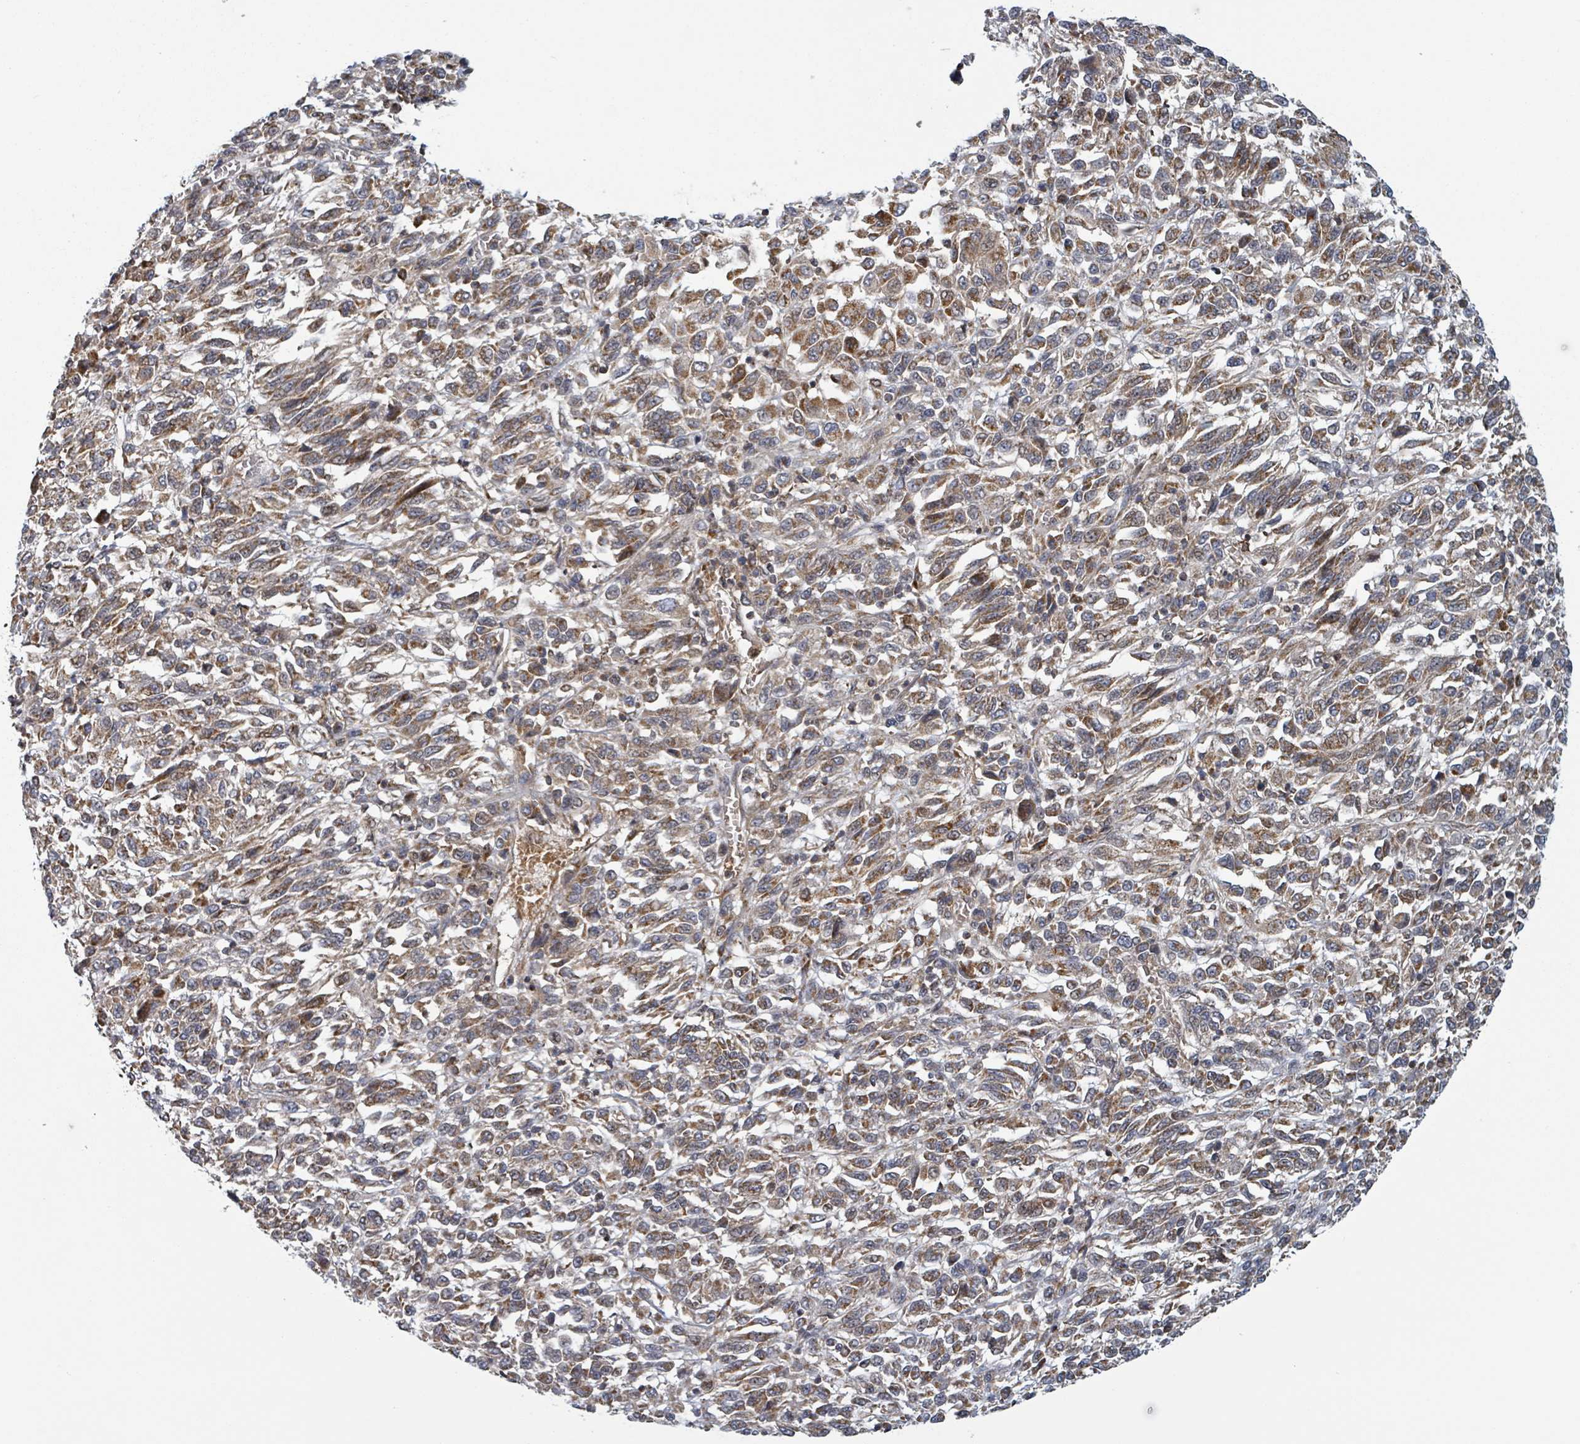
{"staining": {"intensity": "moderate", "quantity": ">75%", "location": "cytoplasmic/membranous"}, "tissue": "melanoma", "cell_type": "Tumor cells", "image_type": "cancer", "snomed": [{"axis": "morphology", "description": "Malignant melanoma, Metastatic site"}, {"axis": "topography", "description": "Lung"}], "caption": "Human malignant melanoma (metastatic site) stained with a brown dye exhibits moderate cytoplasmic/membranous positive positivity in approximately >75% of tumor cells.", "gene": "HIVEP1", "patient": {"sex": "male", "age": 64}}